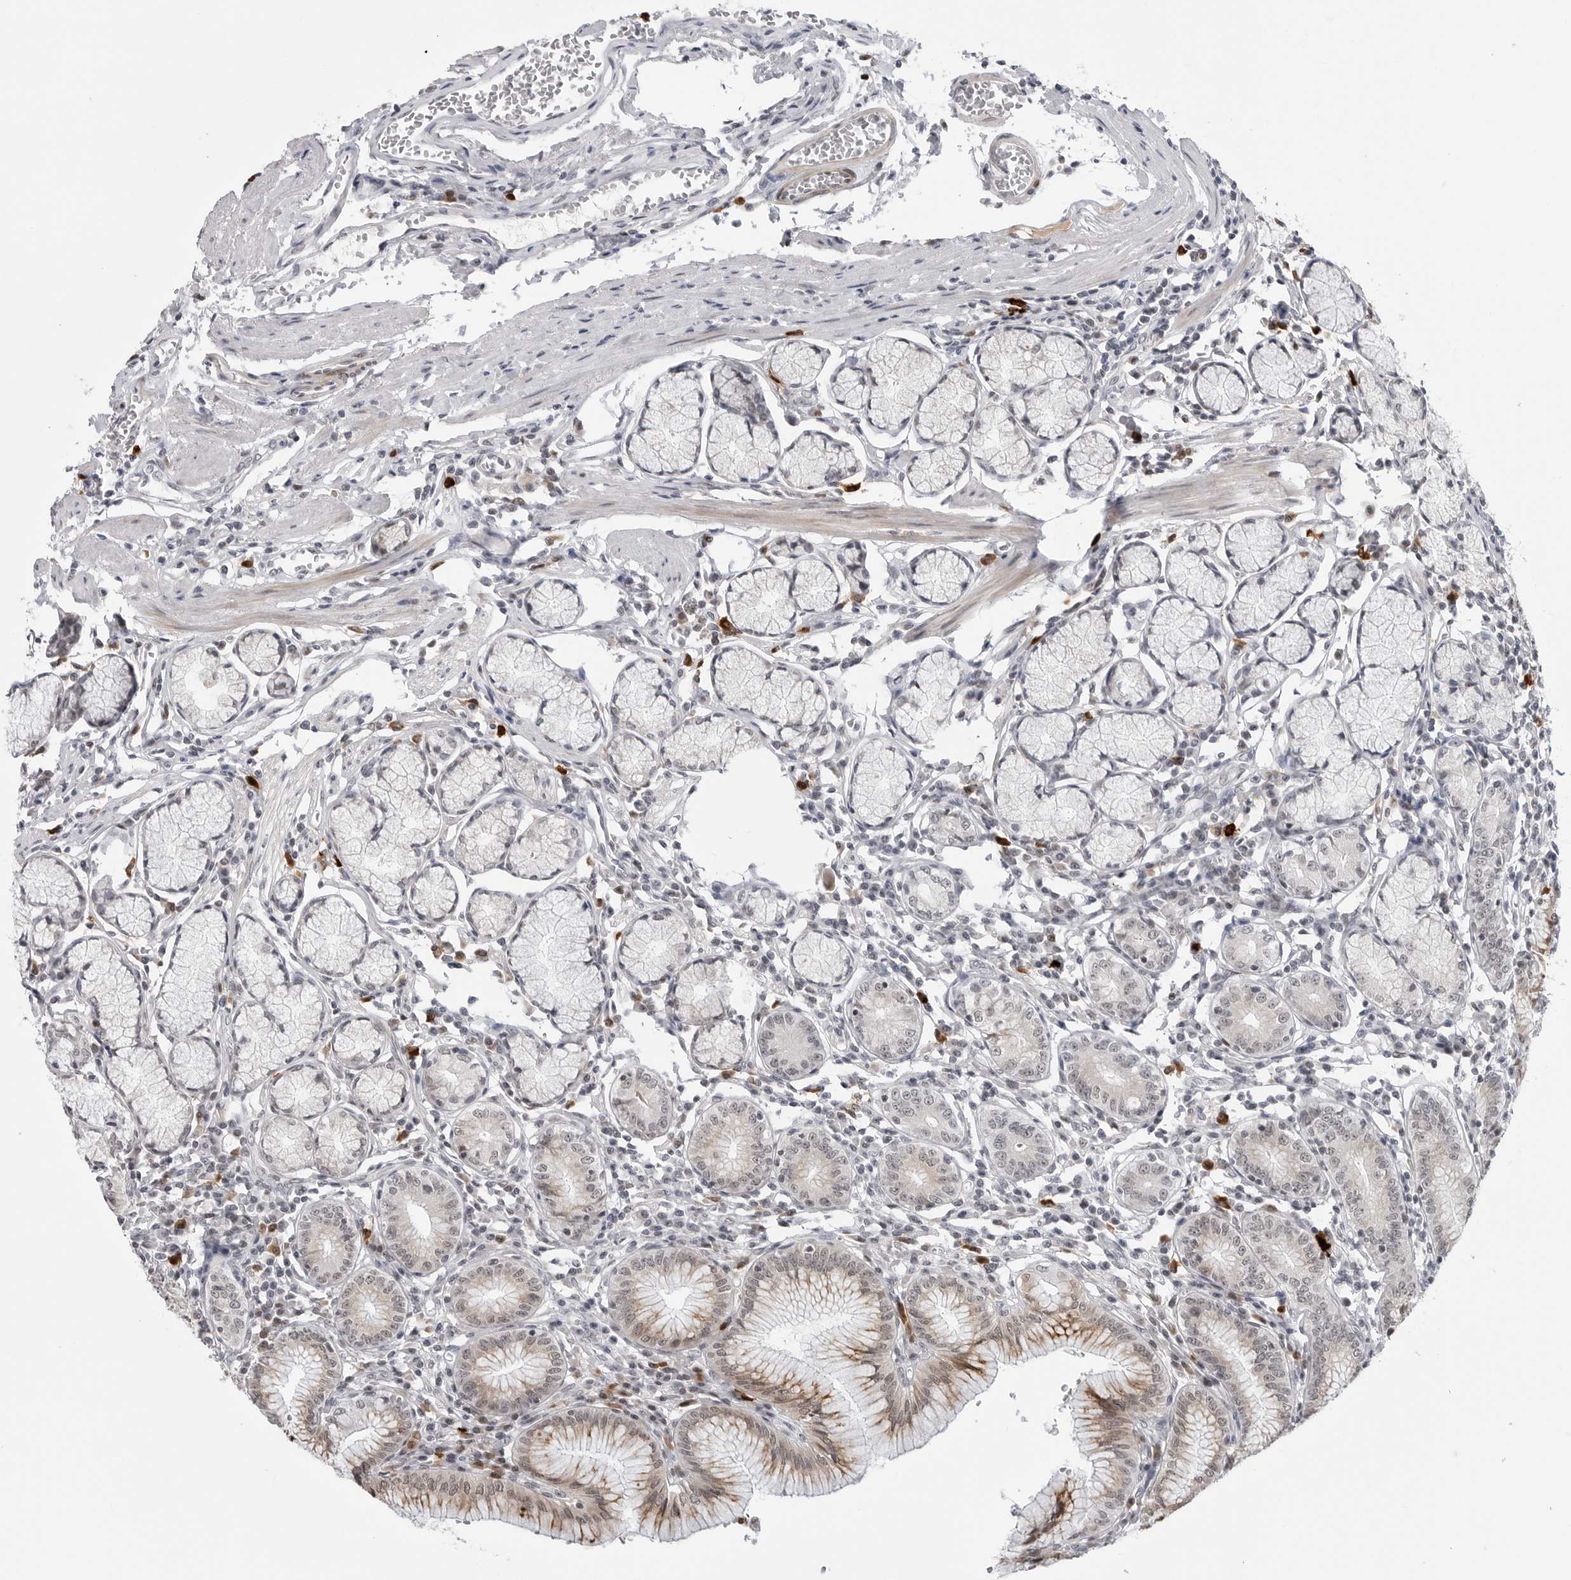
{"staining": {"intensity": "moderate", "quantity": "<25%", "location": "cytoplasmic/membranous,nuclear"}, "tissue": "stomach", "cell_type": "Glandular cells", "image_type": "normal", "snomed": [{"axis": "morphology", "description": "Normal tissue, NOS"}, {"axis": "topography", "description": "Stomach"}], "caption": "Moderate cytoplasmic/membranous,nuclear protein staining is identified in approximately <25% of glandular cells in stomach. Nuclei are stained in blue.", "gene": "TRIM66", "patient": {"sex": "male", "age": 55}}